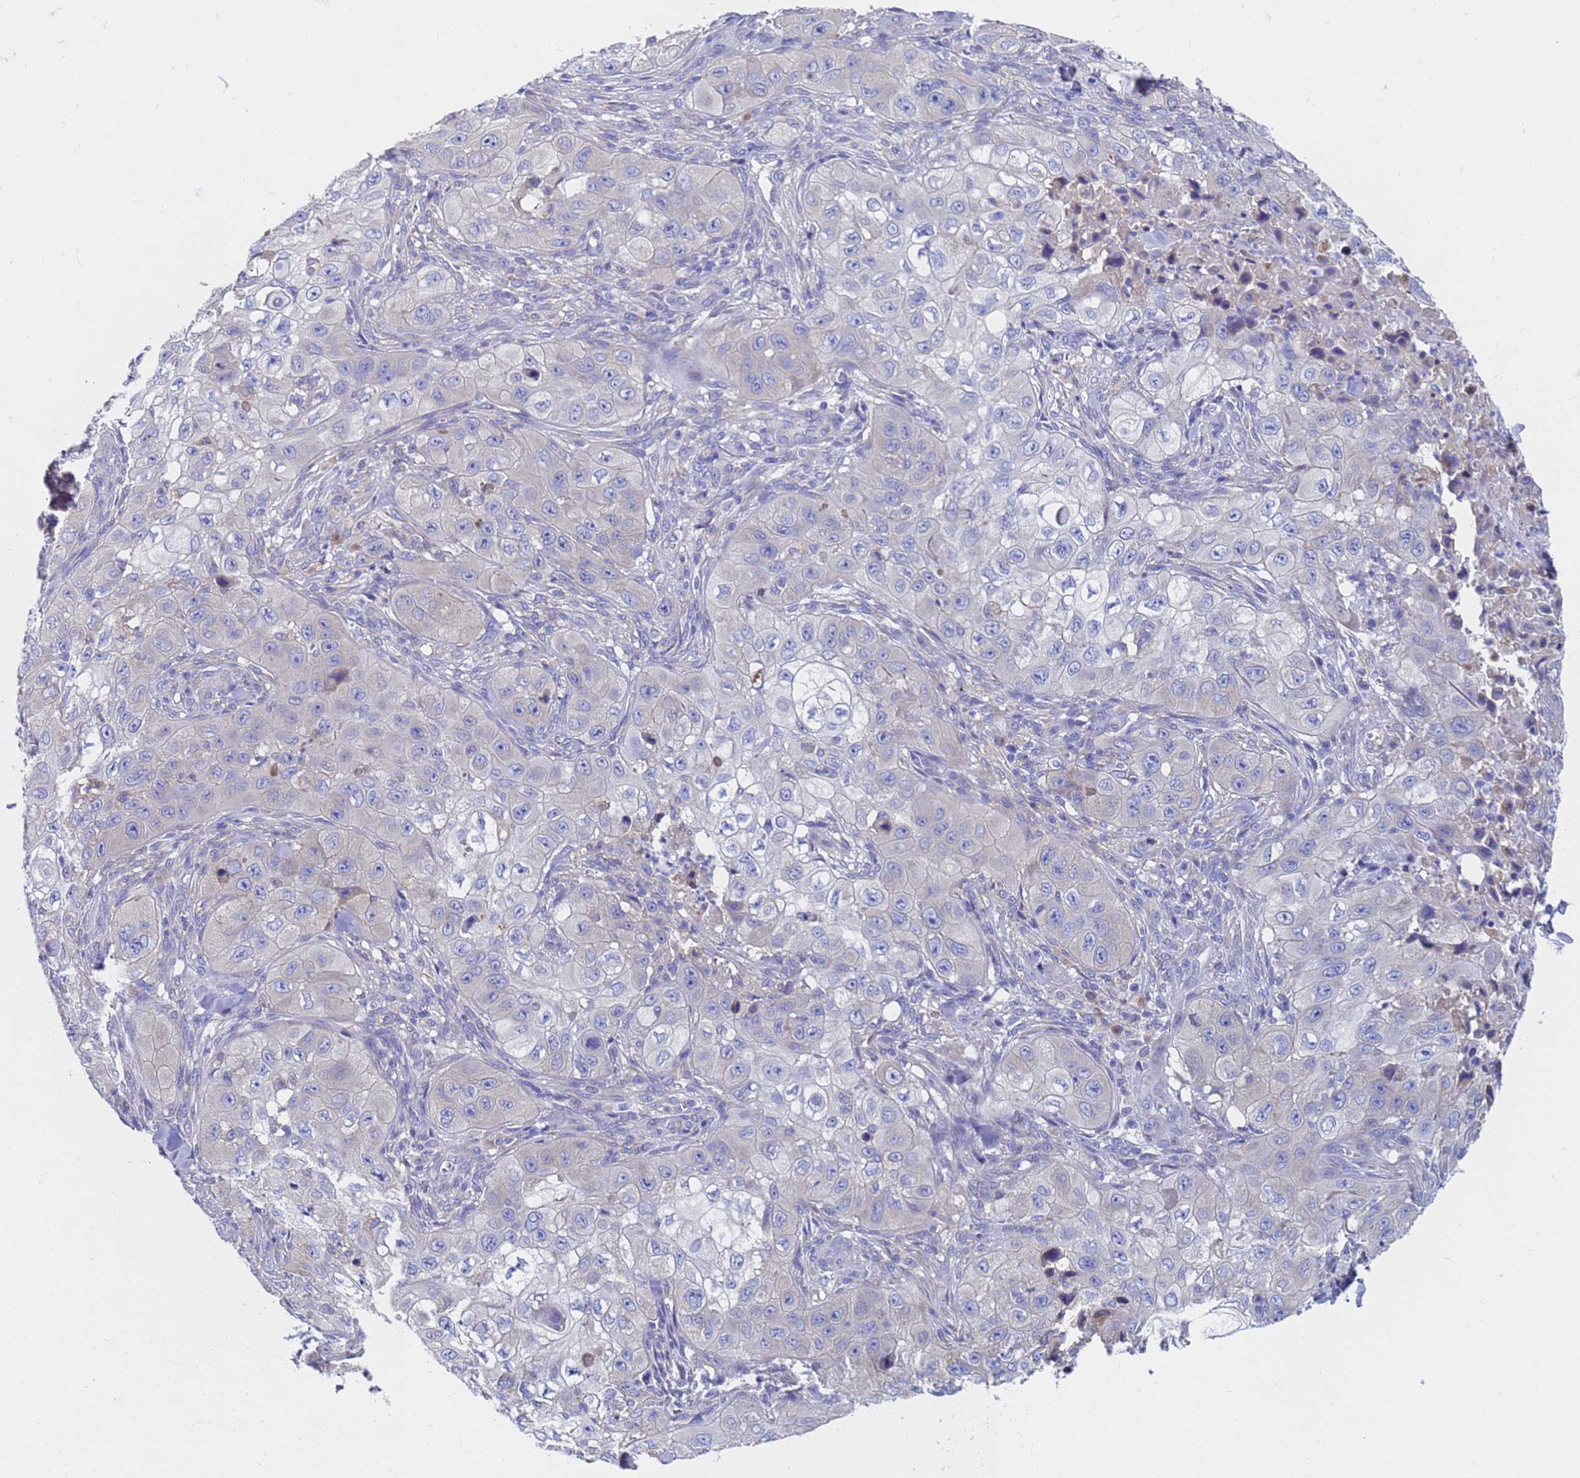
{"staining": {"intensity": "negative", "quantity": "none", "location": "none"}, "tissue": "skin cancer", "cell_type": "Tumor cells", "image_type": "cancer", "snomed": [{"axis": "morphology", "description": "Squamous cell carcinoma, NOS"}, {"axis": "topography", "description": "Skin"}, {"axis": "topography", "description": "Subcutis"}], "caption": "DAB immunohistochemical staining of skin cancer (squamous cell carcinoma) reveals no significant staining in tumor cells. (Brightfield microscopy of DAB IHC at high magnification).", "gene": "TM4SF4", "patient": {"sex": "male", "age": 73}}